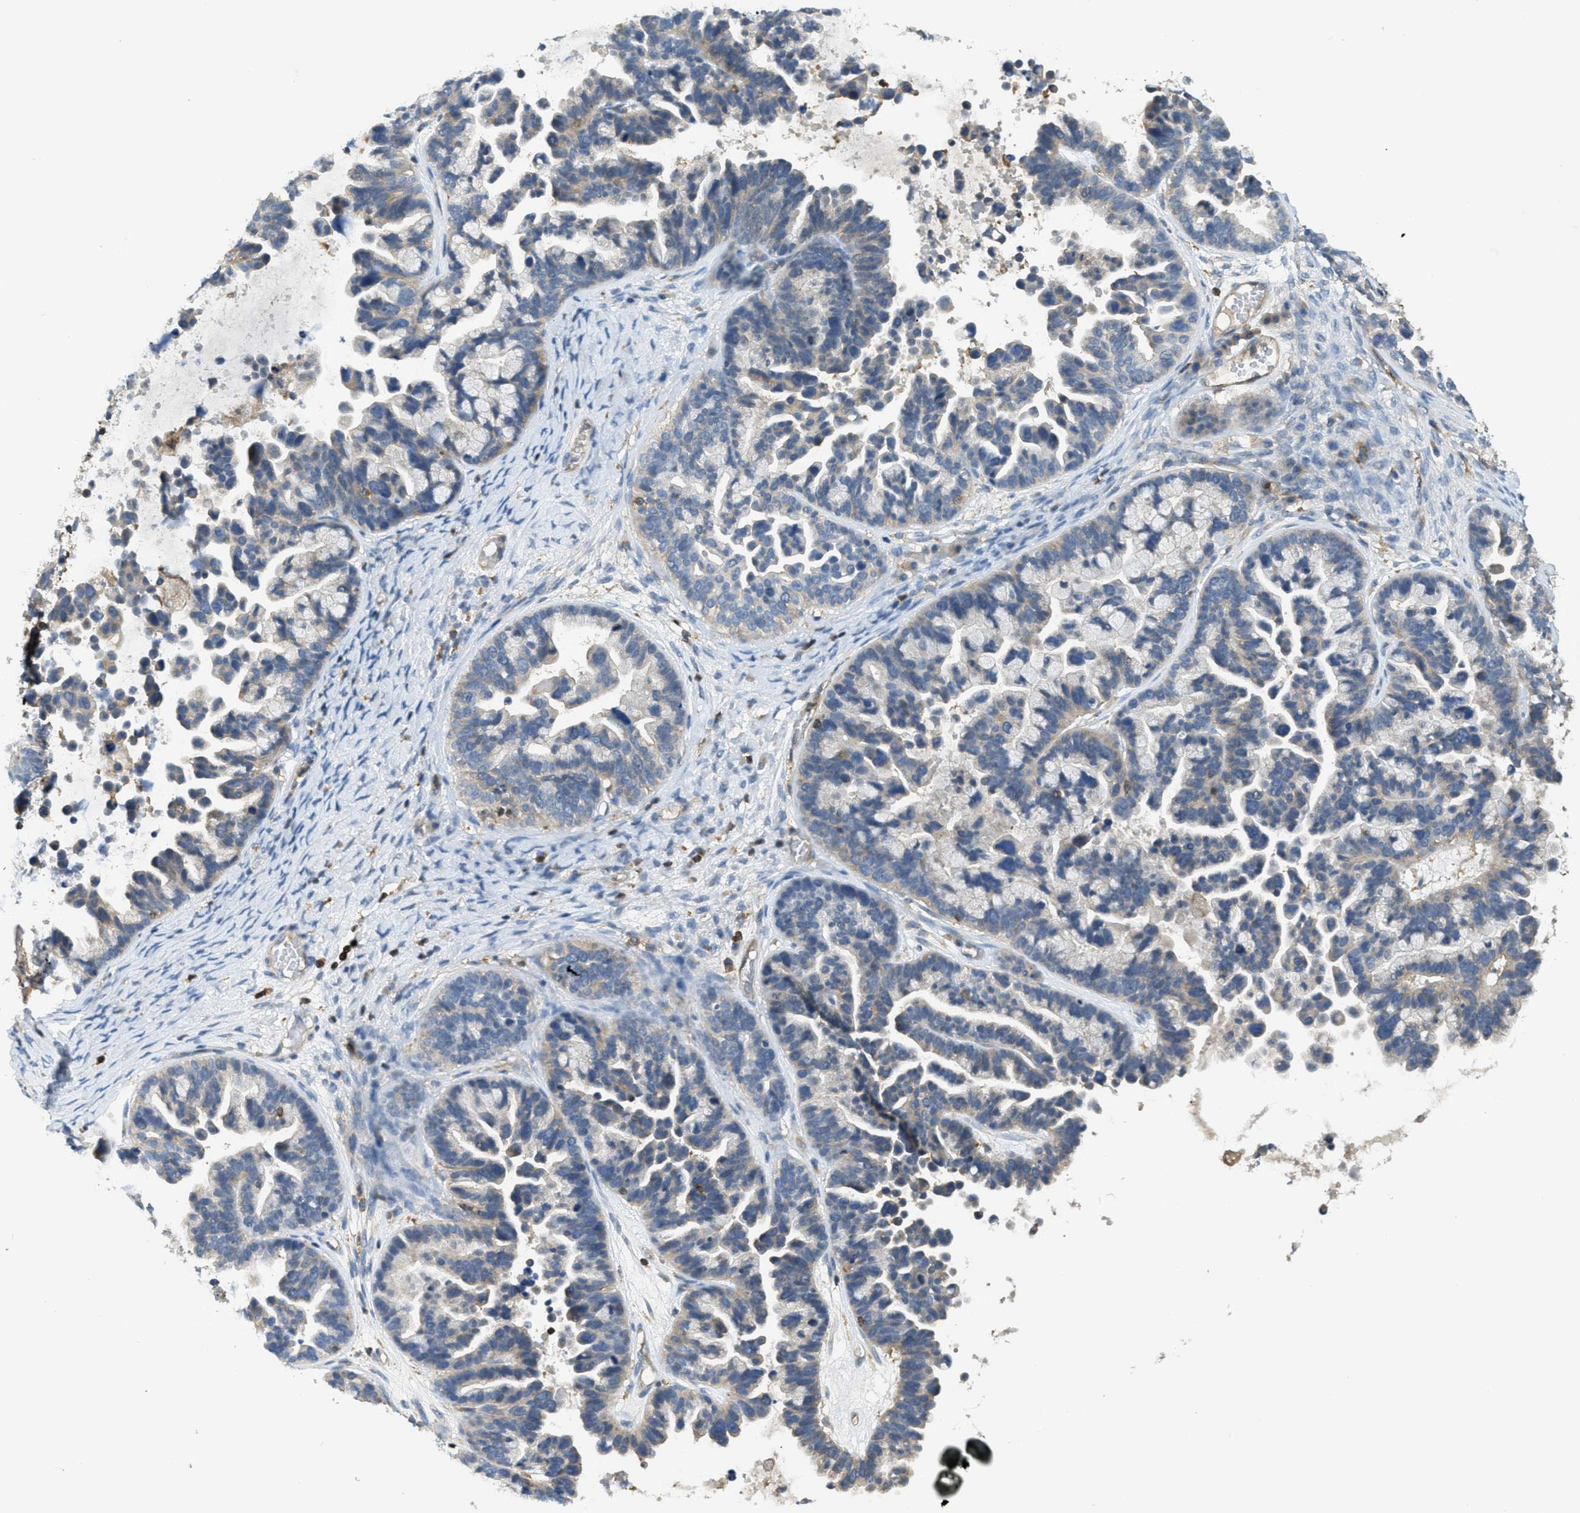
{"staining": {"intensity": "weak", "quantity": "<25%", "location": "cytoplasmic/membranous"}, "tissue": "ovarian cancer", "cell_type": "Tumor cells", "image_type": "cancer", "snomed": [{"axis": "morphology", "description": "Cystadenocarcinoma, serous, NOS"}, {"axis": "topography", "description": "Ovary"}], "caption": "This is a image of immunohistochemistry staining of ovarian cancer, which shows no positivity in tumor cells. (DAB (3,3'-diaminobenzidine) immunohistochemistry visualized using brightfield microscopy, high magnification).", "gene": "GRIK2", "patient": {"sex": "female", "age": 56}}